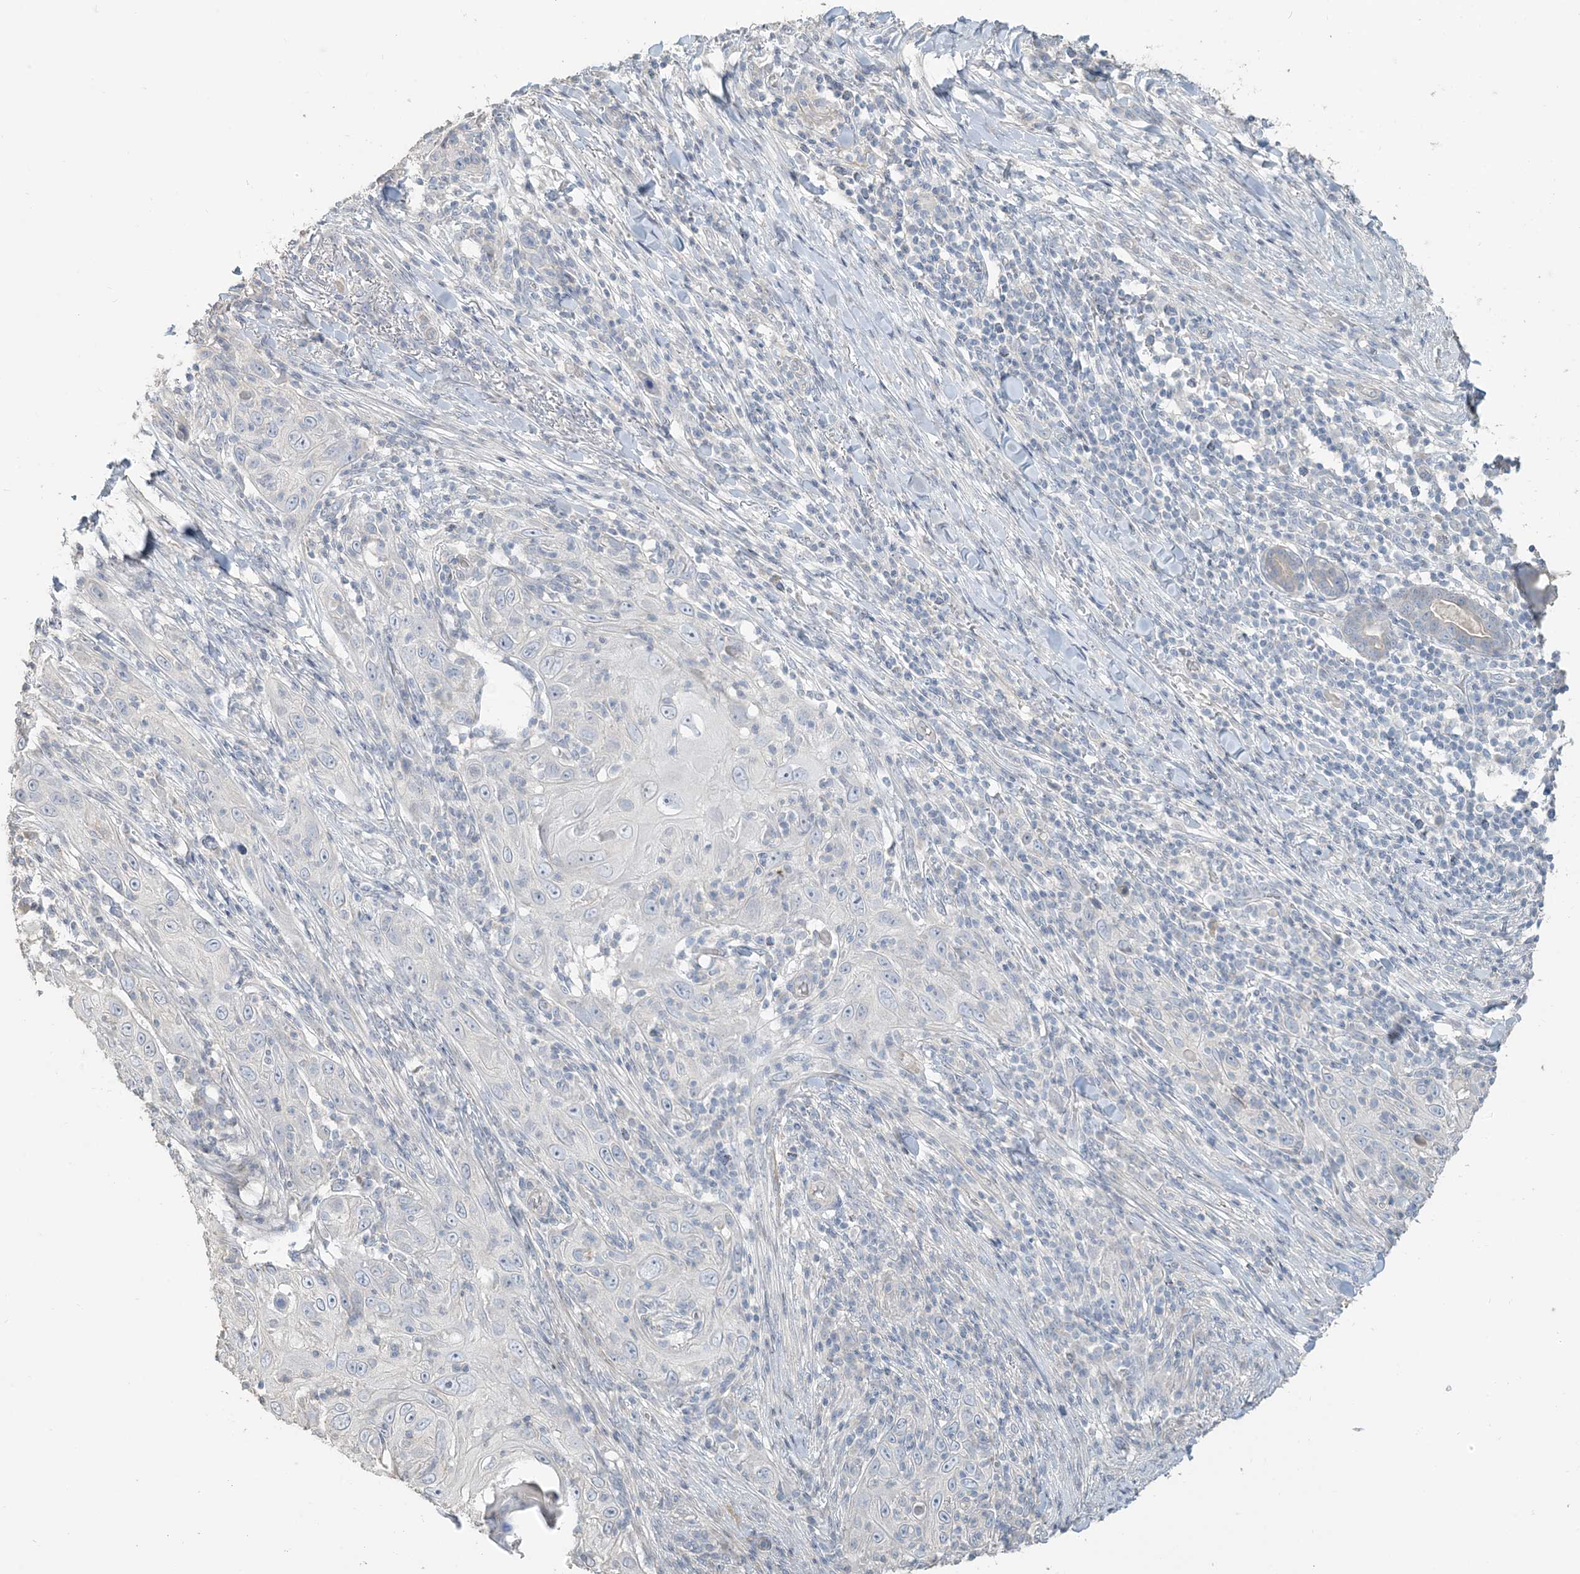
{"staining": {"intensity": "negative", "quantity": "none", "location": "none"}, "tissue": "skin cancer", "cell_type": "Tumor cells", "image_type": "cancer", "snomed": [{"axis": "morphology", "description": "Squamous cell carcinoma, NOS"}, {"axis": "topography", "description": "Skin"}], "caption": "Skin cancer was stained to show a protein in brown. There is no significant positivity in tumor cells. Nuclei are stained in blue.", "gene": "NPHS2", "patient": {"sex": "female", "age": 88}}